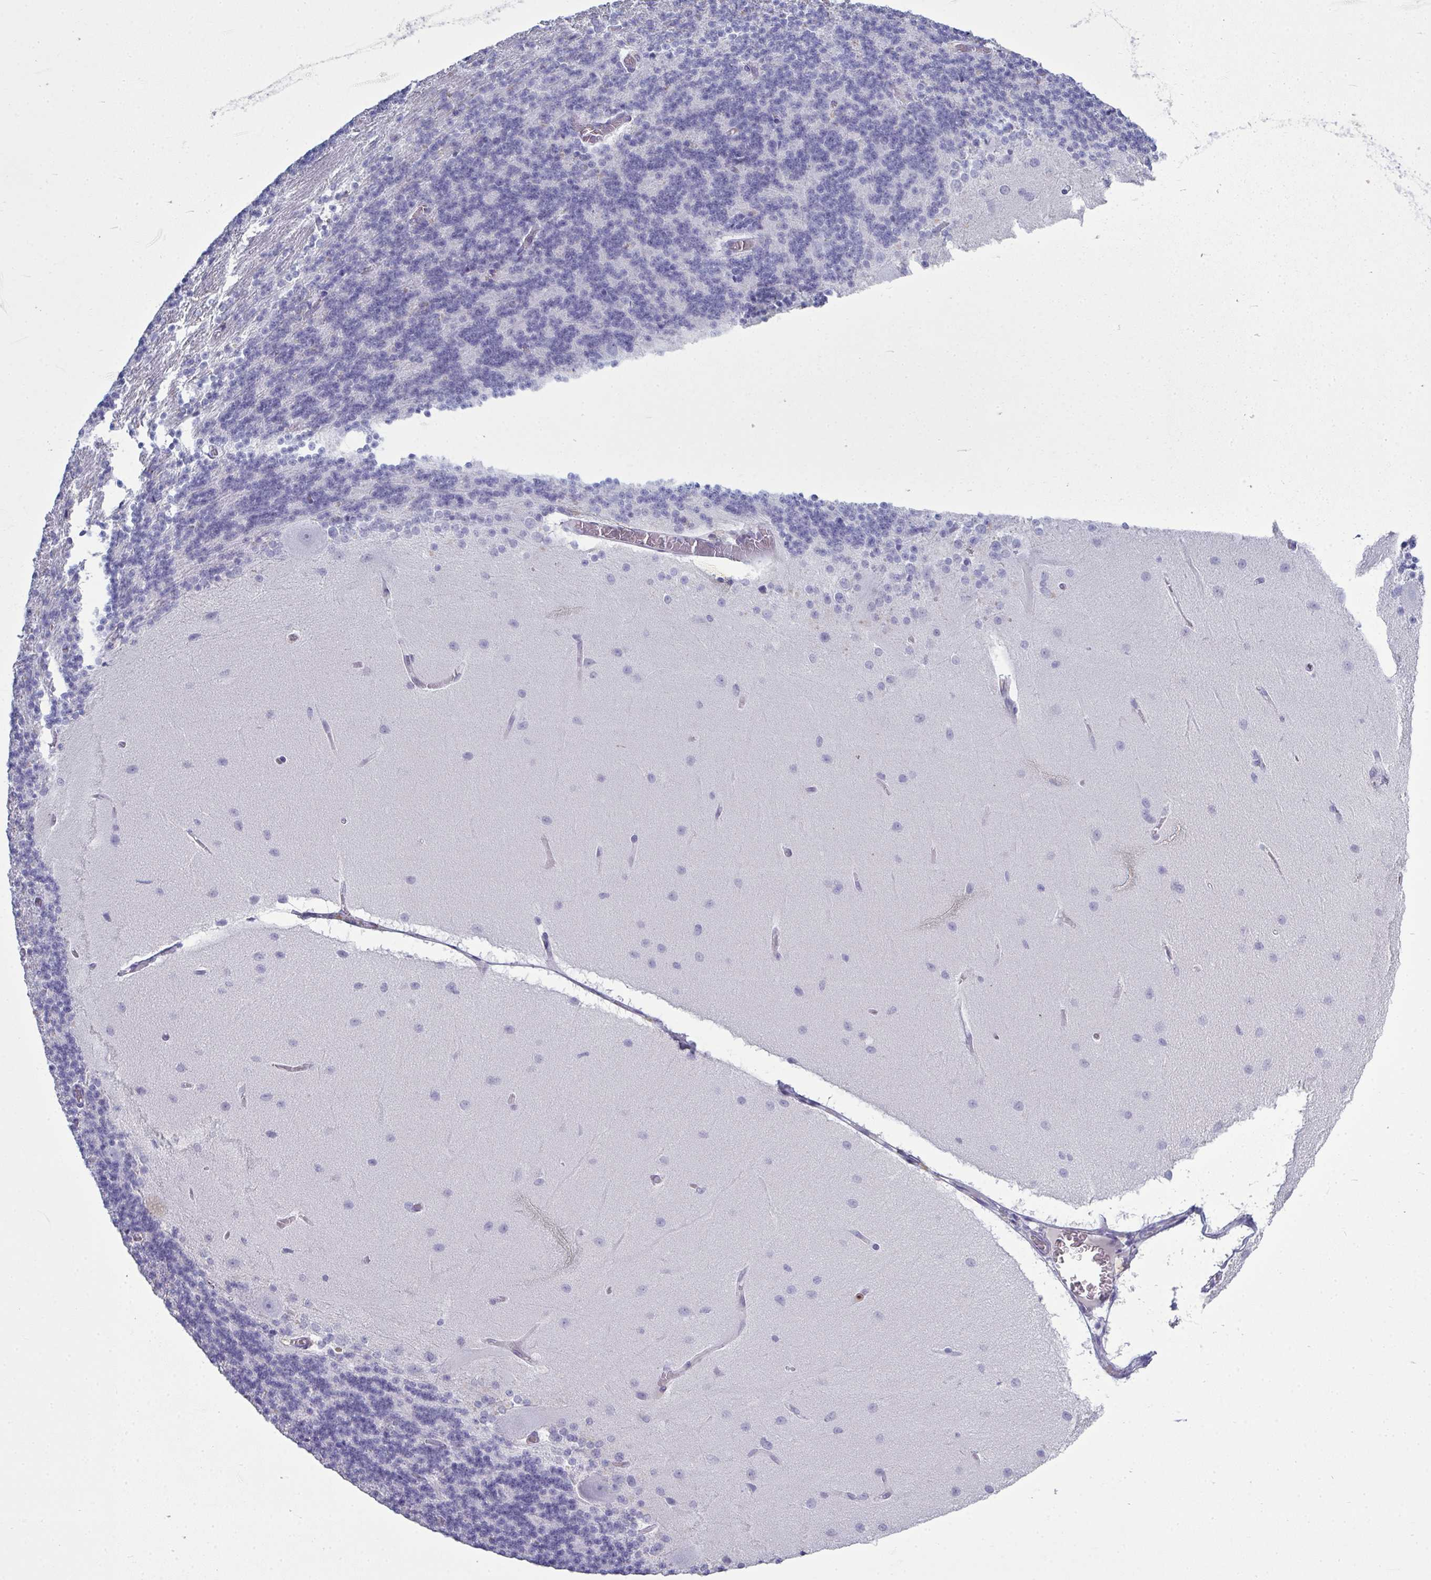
{"staining": {"intensity": "negative", "quantity": "none", "location": "none"}, "tissue": "cerebellum", "cell_type": "Cells in granular layer", "image_type": "normal", "snomed": [{"axis": "morphology", "description": "Normal tissue, NOS"}, {"axis": "topography", "description": "Cerebellum"}], "caption": "Immunohistochemistry (IHC) image of unremarkable cerebellum stained for a protein (brown), which displays no staining in cells in granular layer.", "gene": "SERPINB10", "patient": {"sex": "female", "age": 54}}